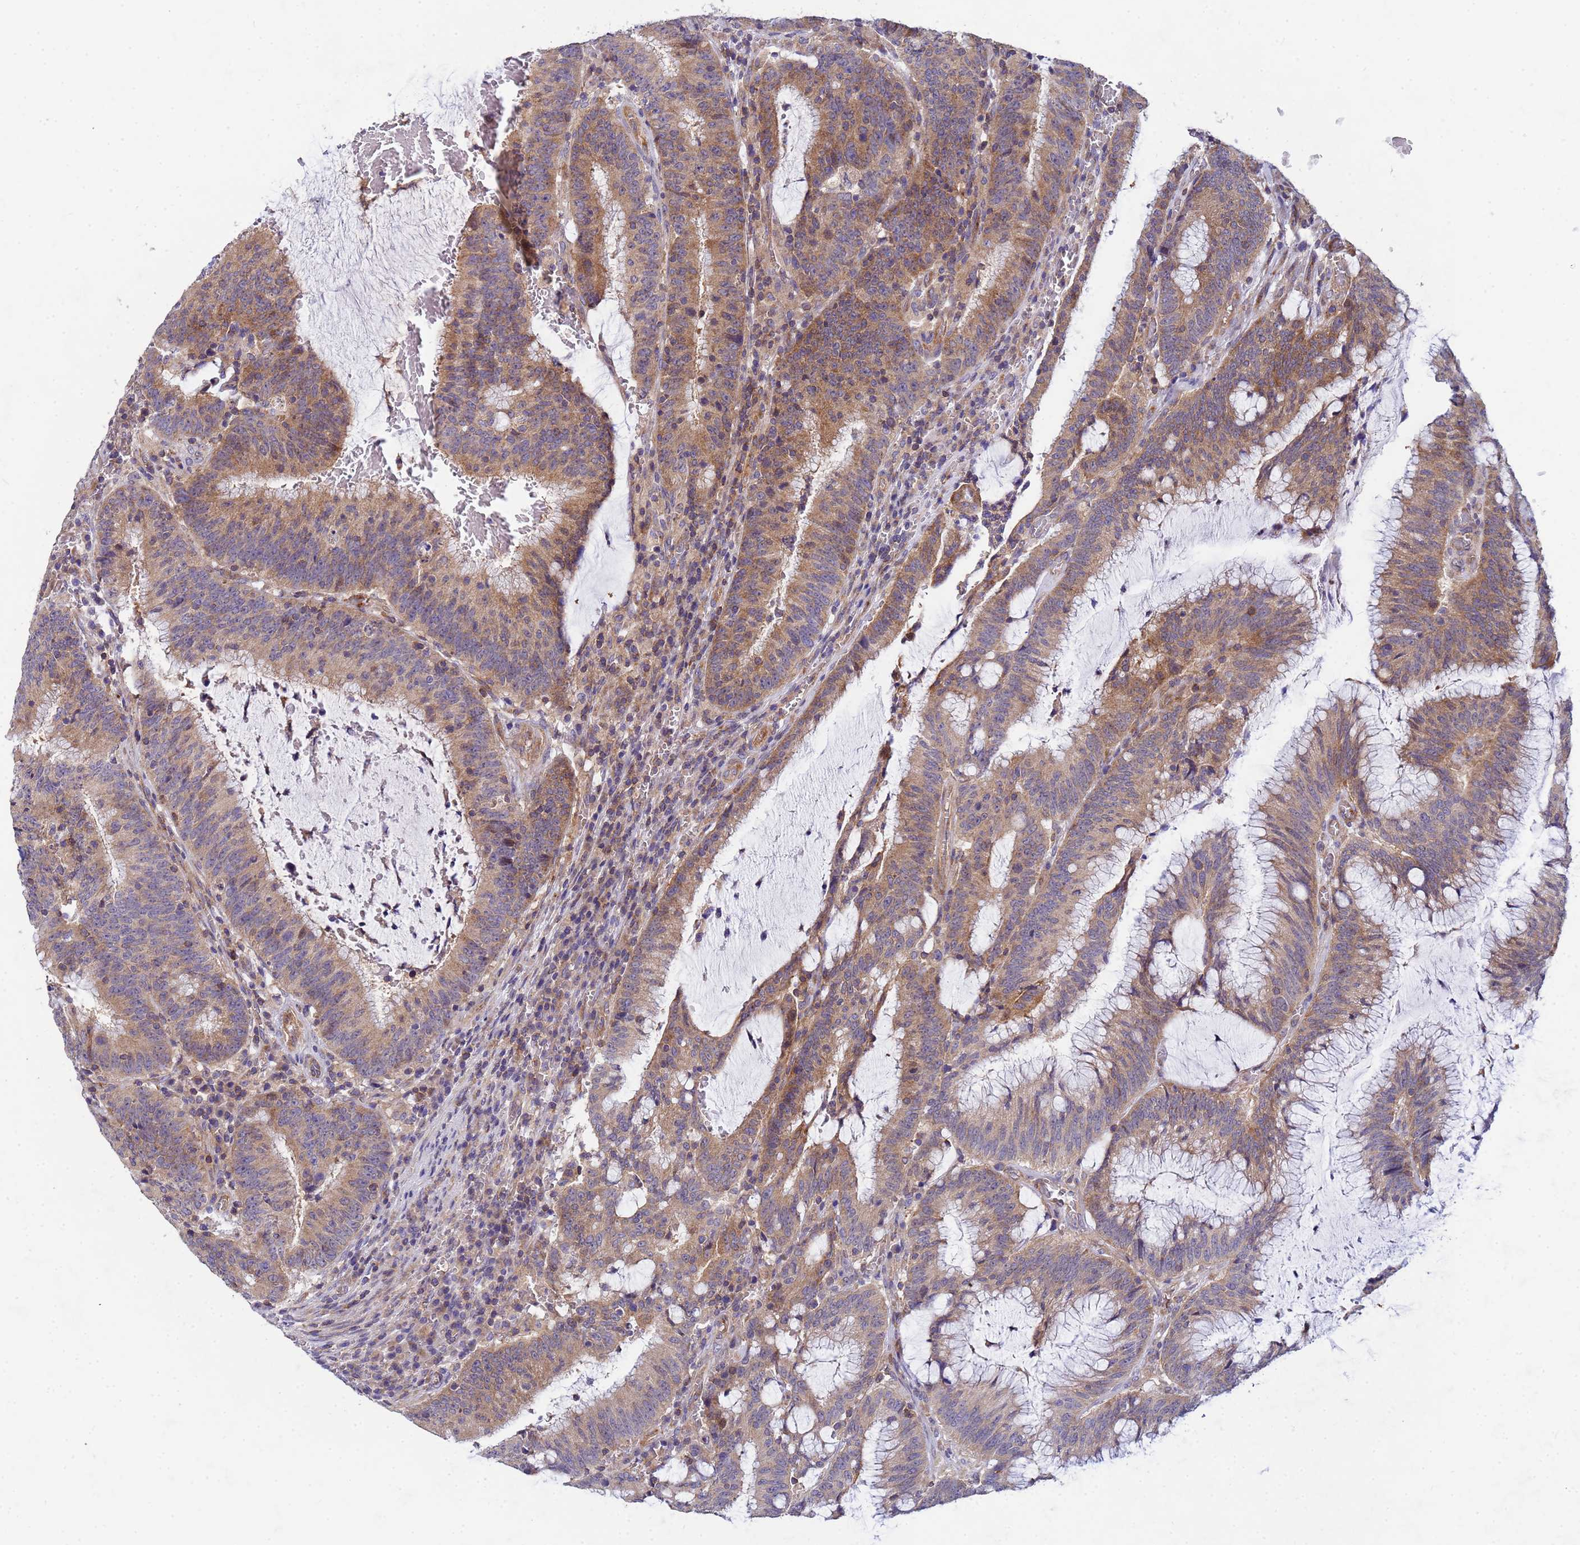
{"staining": {"intensity": "moderate", "quantity": ">75%", "location": "cytoplasmic/membranous"}, "tissue": "colorectal cancer", "cell_type": "Tumor cells", "image_type": "cancer", "snomed": [{"axis": "morphology", "description": "Adenocarcinoma, NOS"}, {"axis": "topography", "description": "Rectum"}], "caption": "Adenocarcinoma (colorectal) tissue shows moderate cytoplasmic/membranous expression in about >75% of tumor cells, visualized by immunohistochemistry. The protein is stained brown, and the nuclei are stained in blue (DAB IHC with brightfield microscopy, high magnification).", "gene": "CDC34", "patient": {"sex": "female", "age": 77}}